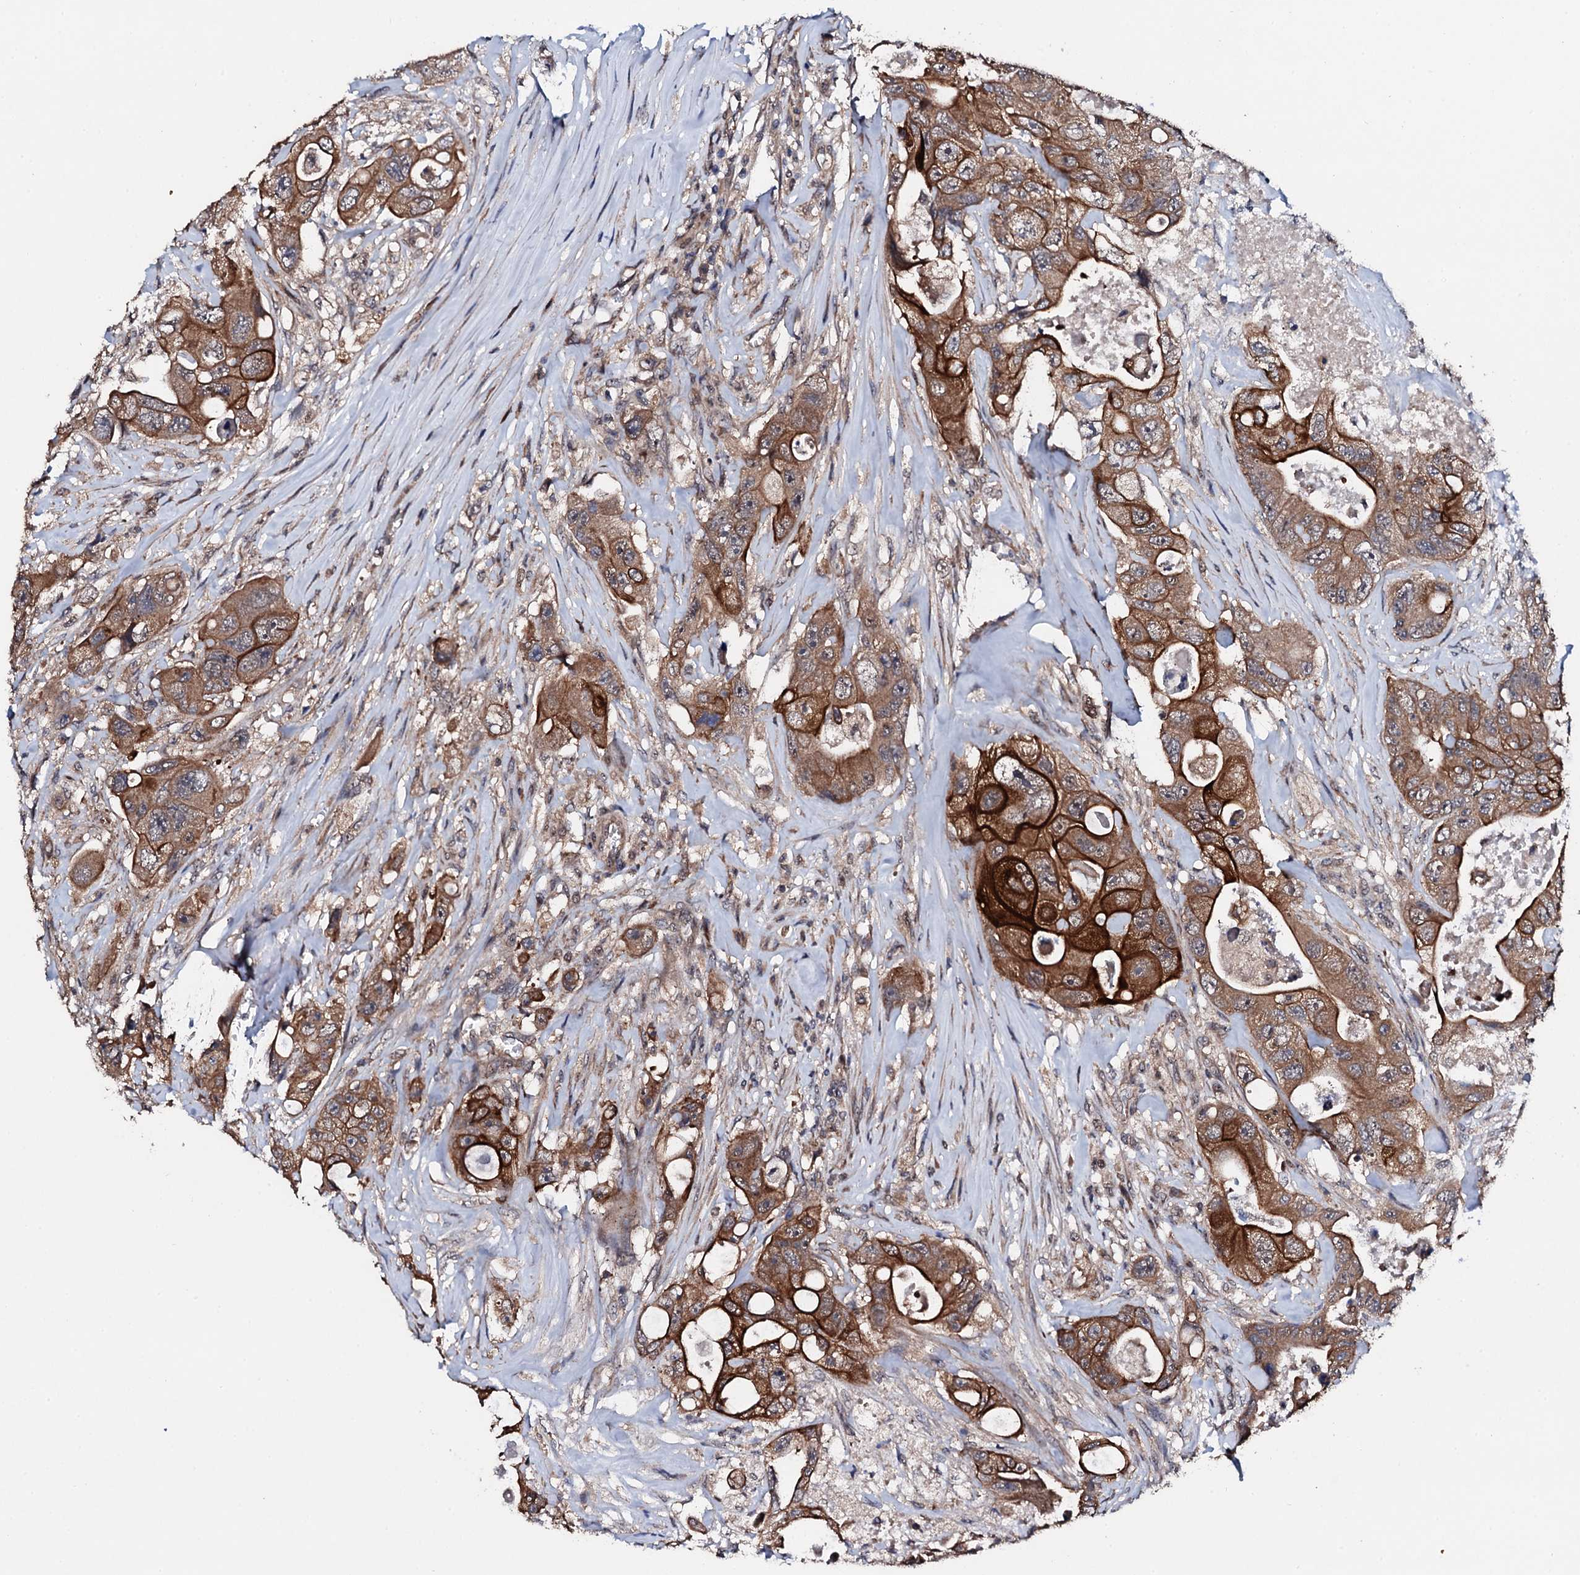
{"staining": {"intensity": "strong", "quantity": ">75%", "location": "cytoplasmic/membranous"}, "tissue": "colorectal cancer", "cell_type": "Tumor cells", "image_type": "cancer", "snomed": [{"axis": "morphology", "description": "Adenocarcinoma, NOS"}, {"axis": "topography", "description": "Colon"}], "caption": "A brown stain labels strong cytoplasmic/membranous positivity of a protein in adenocarcinoma (colorectal) tumor cells.", "gene": "IP6K1", "patient": {"sex": "female", "age": 46}}